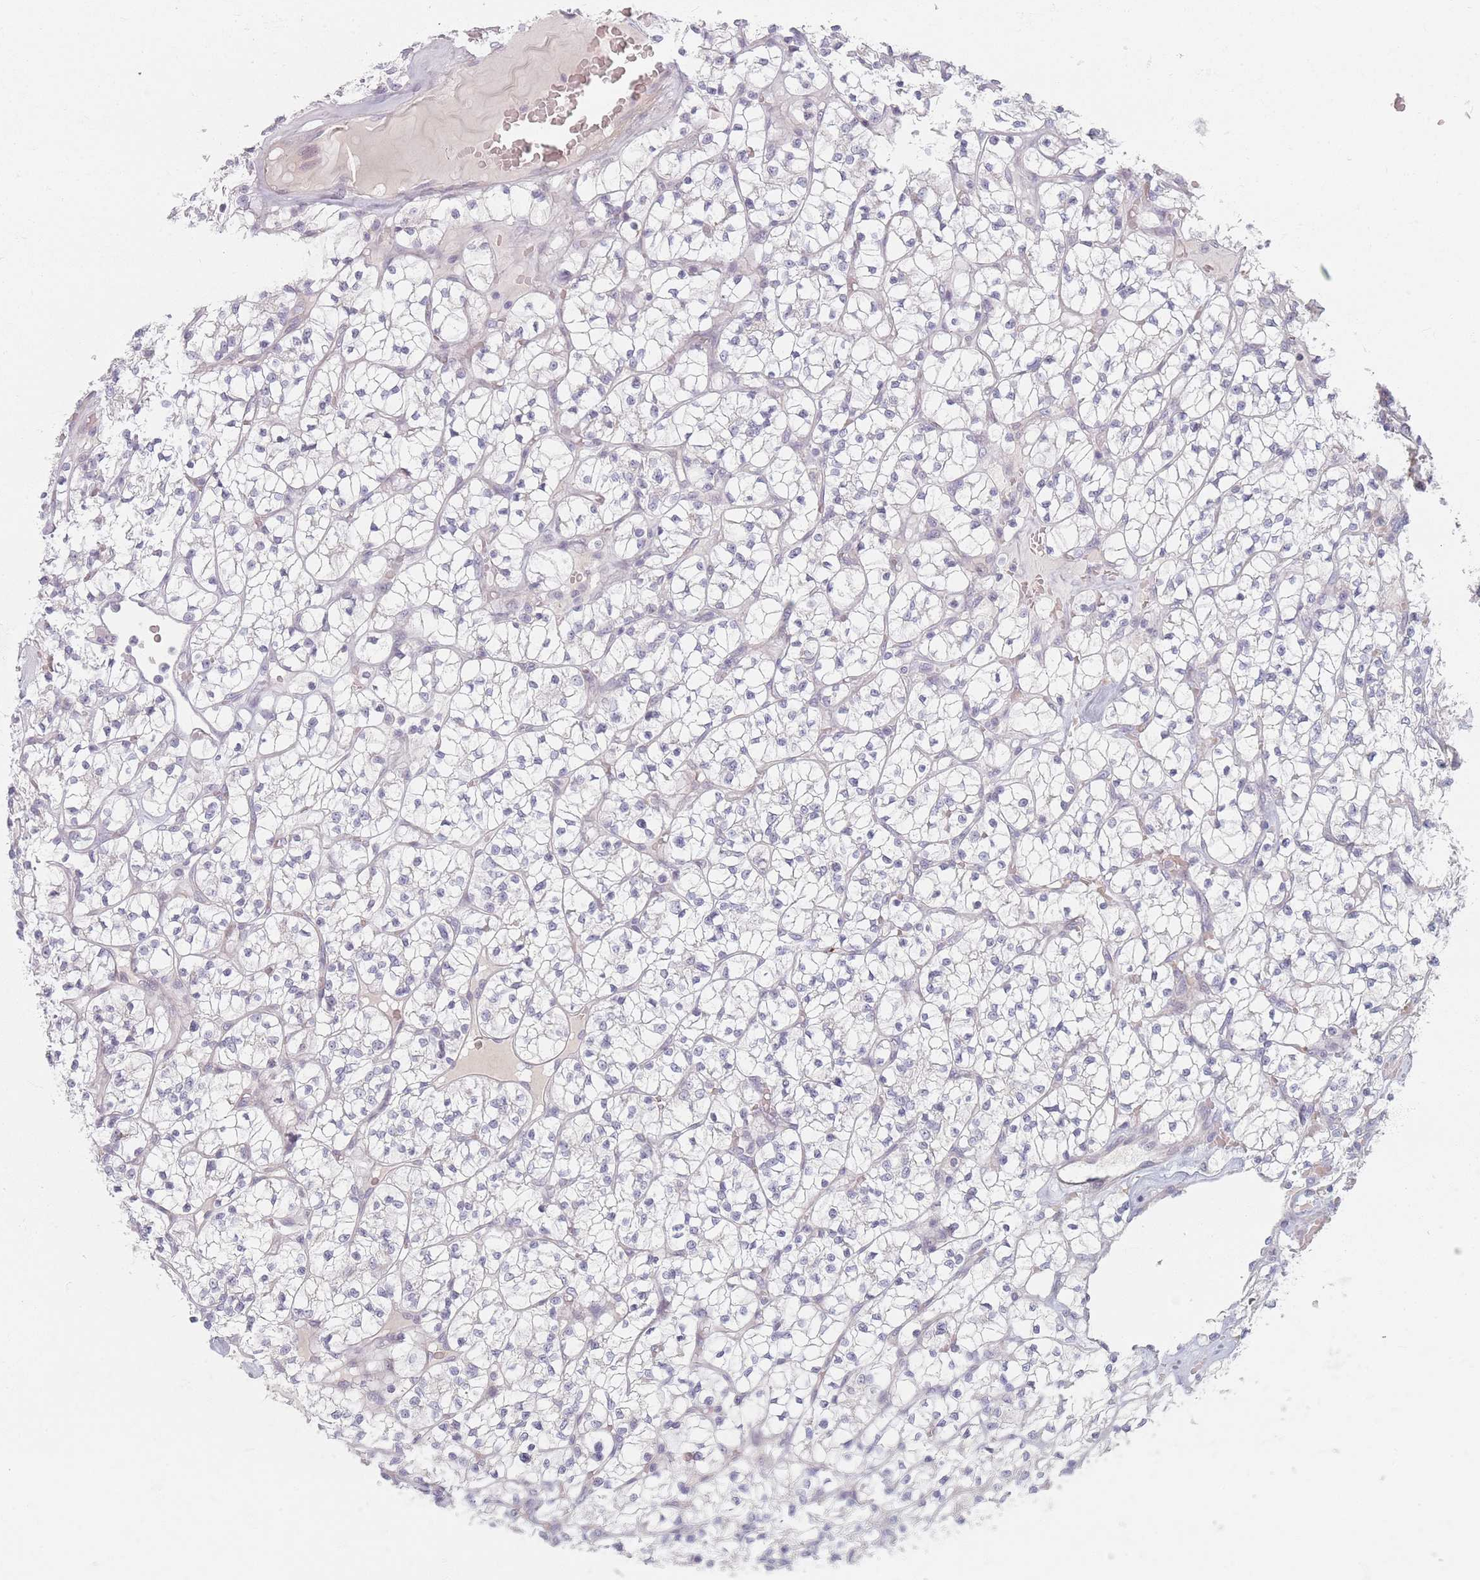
{"staining": {"intensity": "negative", "quantity": "none", "location": "none"}, "tissue": "renal cancer", "cell_type": "Tumor cells", "image_type": "cancer", "snomed": [{"axis": "morphology", "description": "Adenocarcinoma, NOS"}, {"axis": "topography", "description": "Kidney"}], "caption": "IHC of human renal cancer demonstrates no positivity in tumor cells. The staining was performed using DAB (3,3'-diaminobenzidine) to visualize the protein expression in brown, while the nuclei were stained in blue with hematoxylin (Magnification: 20x).", "gene": "TMOD1", "patient": {"sex": "female", "age": 64}}